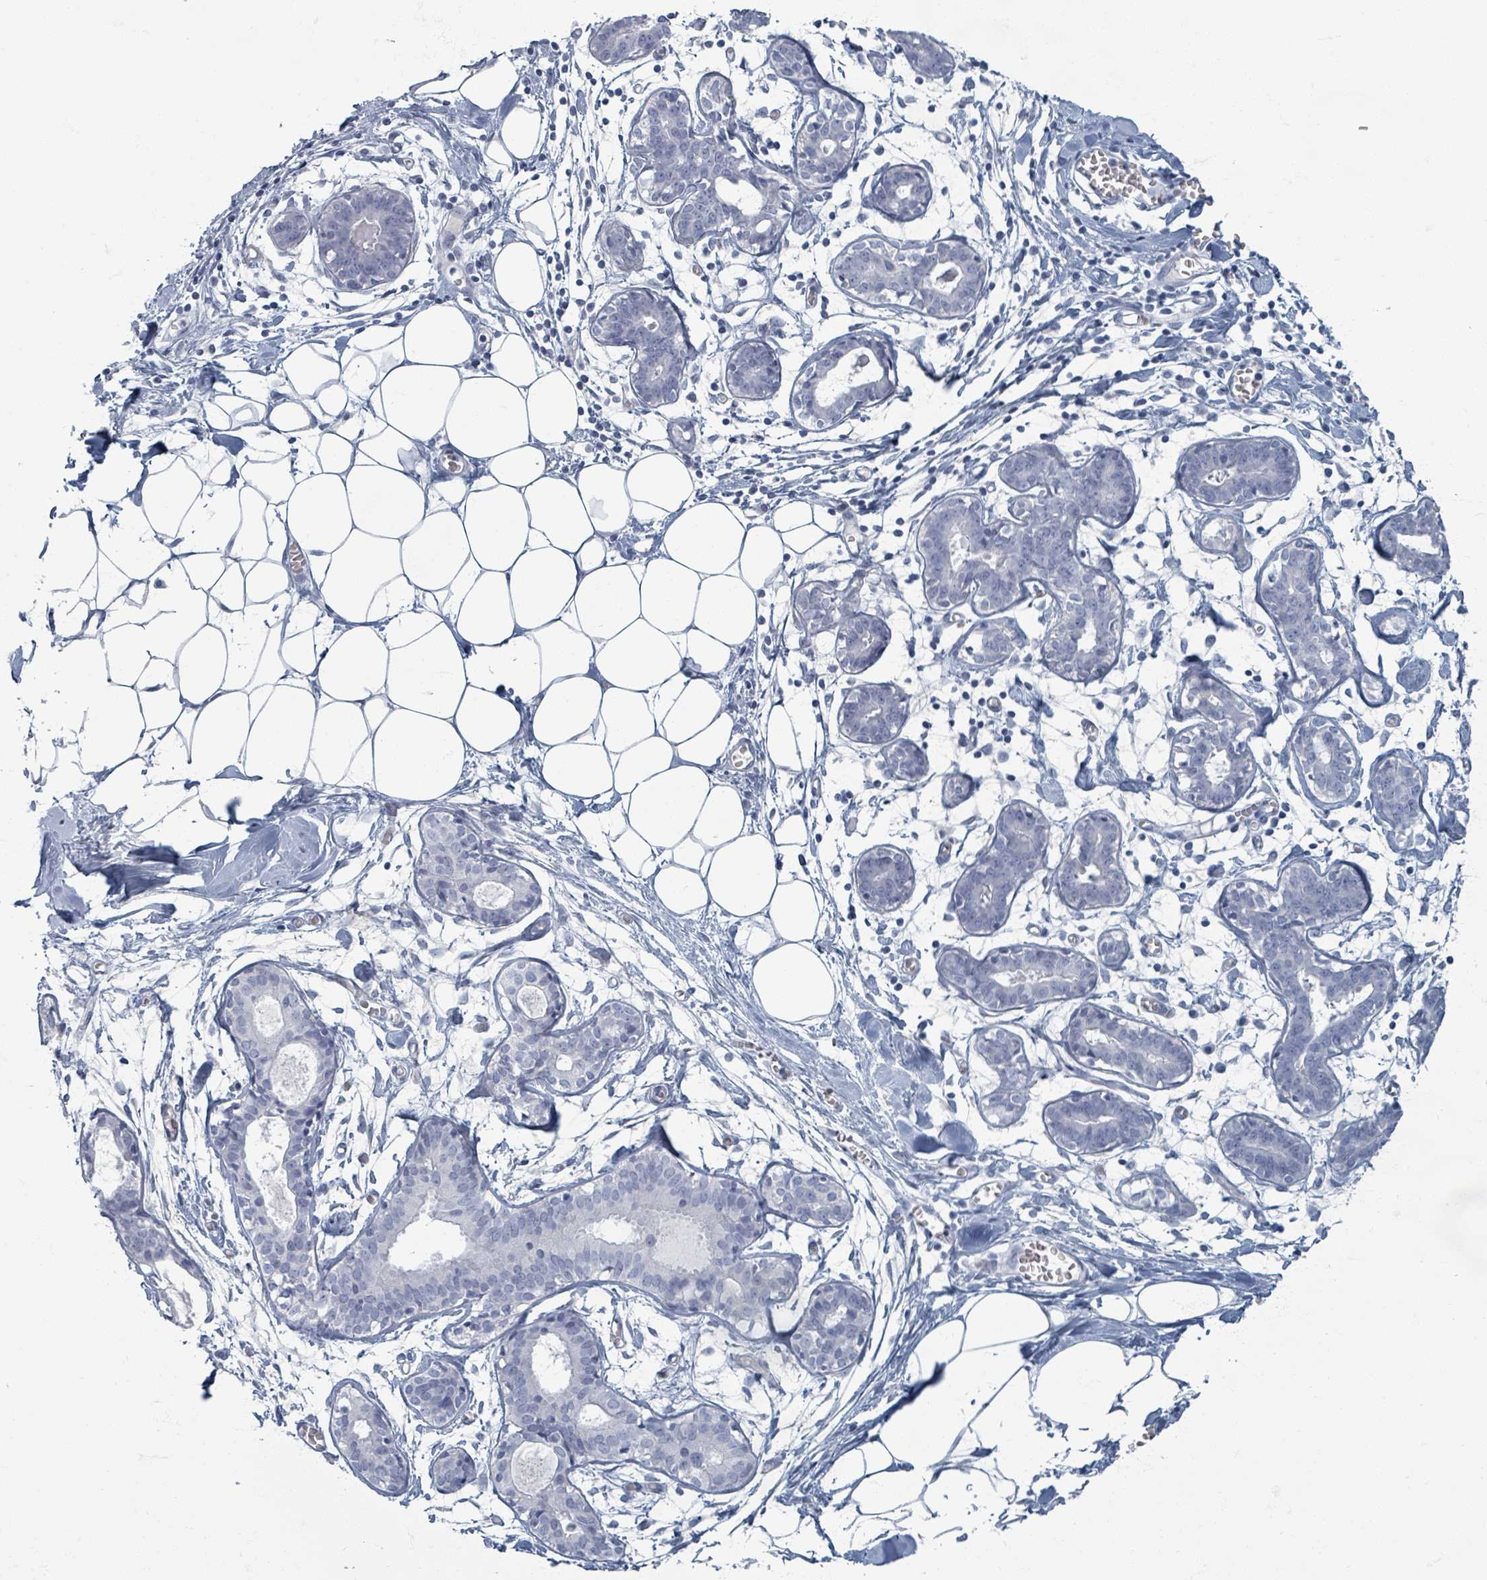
{"staining": {"intensity": "negative", "quantity": "none", "location": "none"}, "tissue": "breast", "cell_type": "Adipocytes", "image_type": "normal", "snomed": [{"axis": "morphology", "description": "Normal tissue, NOS"}, {"axis": "topography", "description": "Breast"}], "caption": "A histopathology image of breast stained for a protein reveals no brown staining in adipocytes.", "gene": "TAS2R1", "patient": {"sex": "female", "age": 27}}